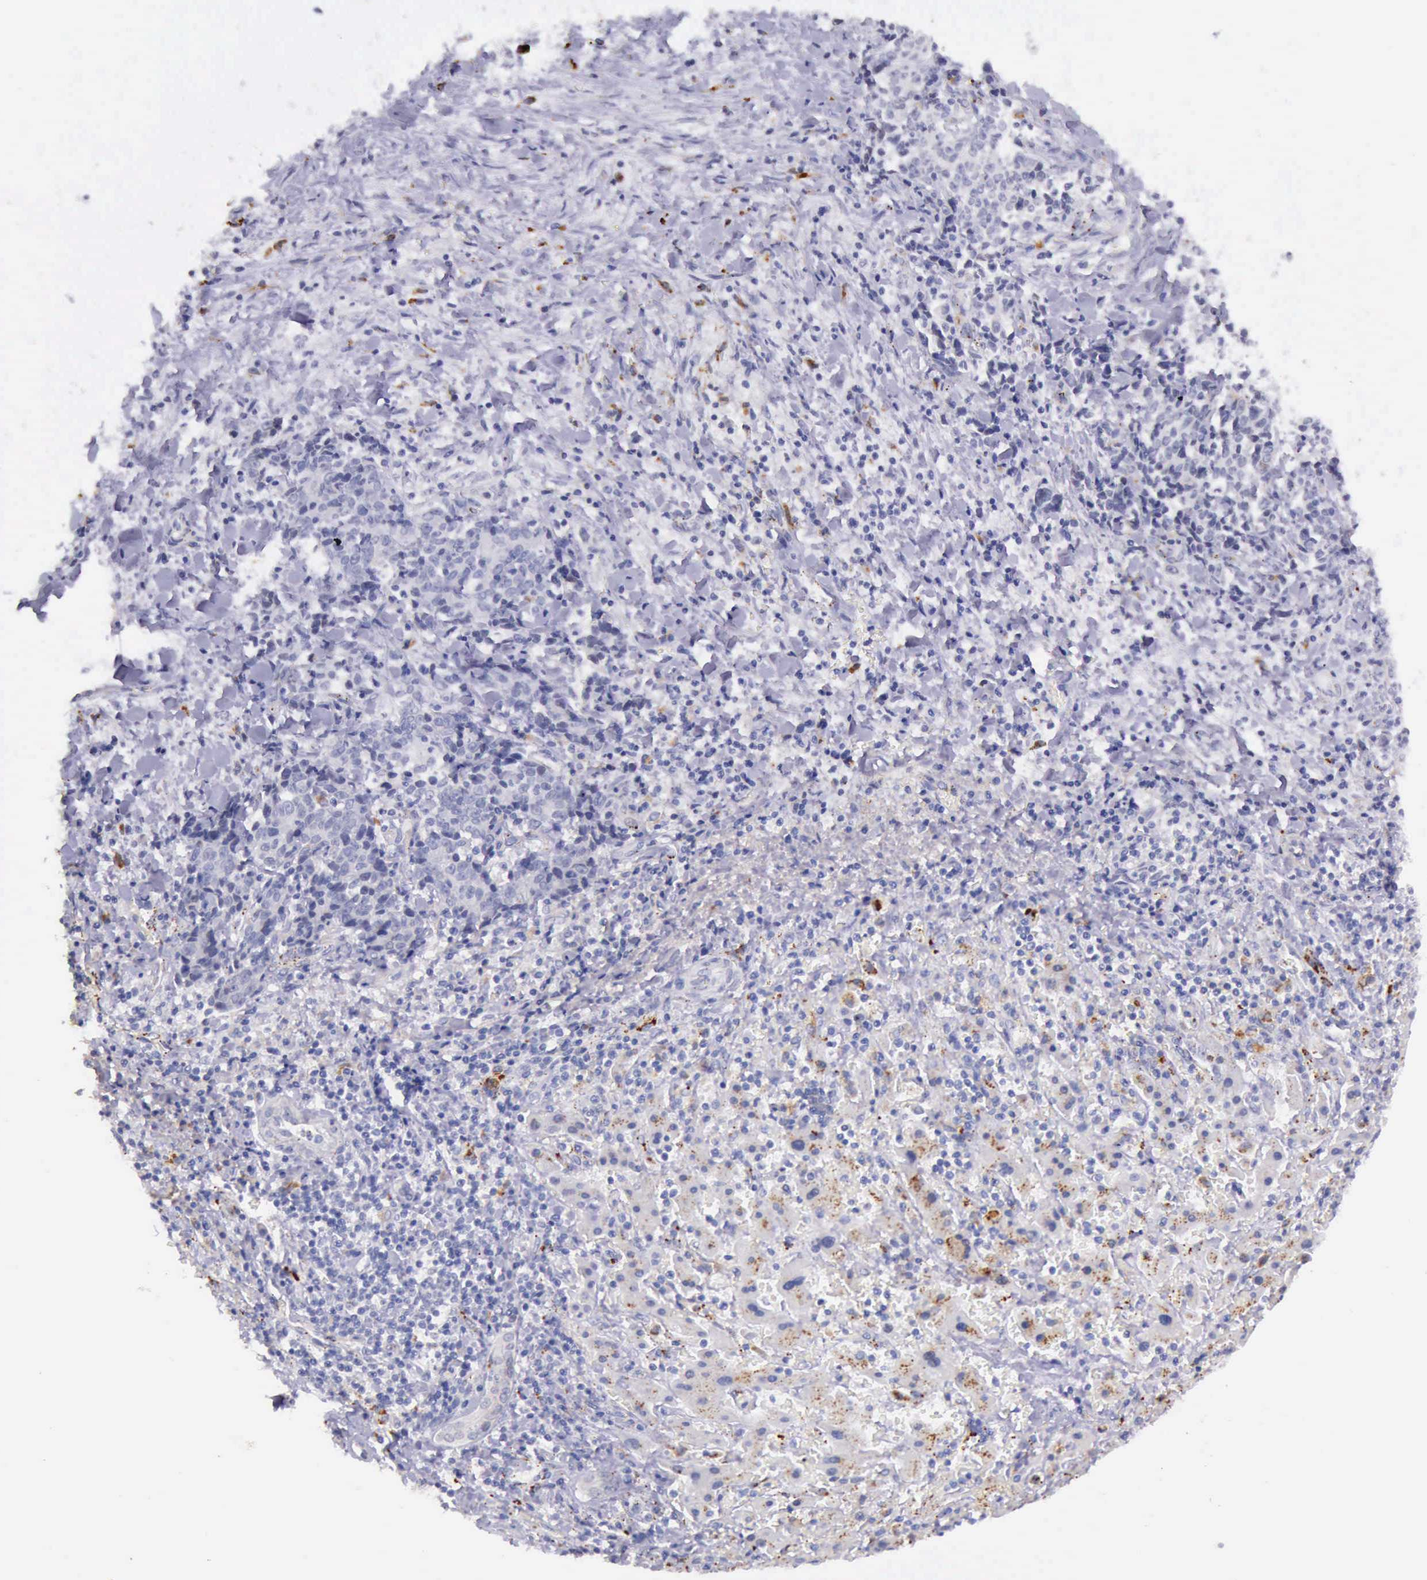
{"staining": {"intensity": "negative", "quantity": "none", "location": "none"}, "tissue": "liver cancer", "cell_type": "Tumor cells", "image_type": "cancer", "snomed": [{"axis": "morphology", "description": "Cholangiocarcinoma"}, {"axis": "topography", "description": "Liver"}], "caption": "Liver cancer (cholangiocarcinoma) was stained to show a protein in brown. There is no significant staining in tumor cells.", "gene": "GLA", "patient": {"sex": "male", "age": 57}}